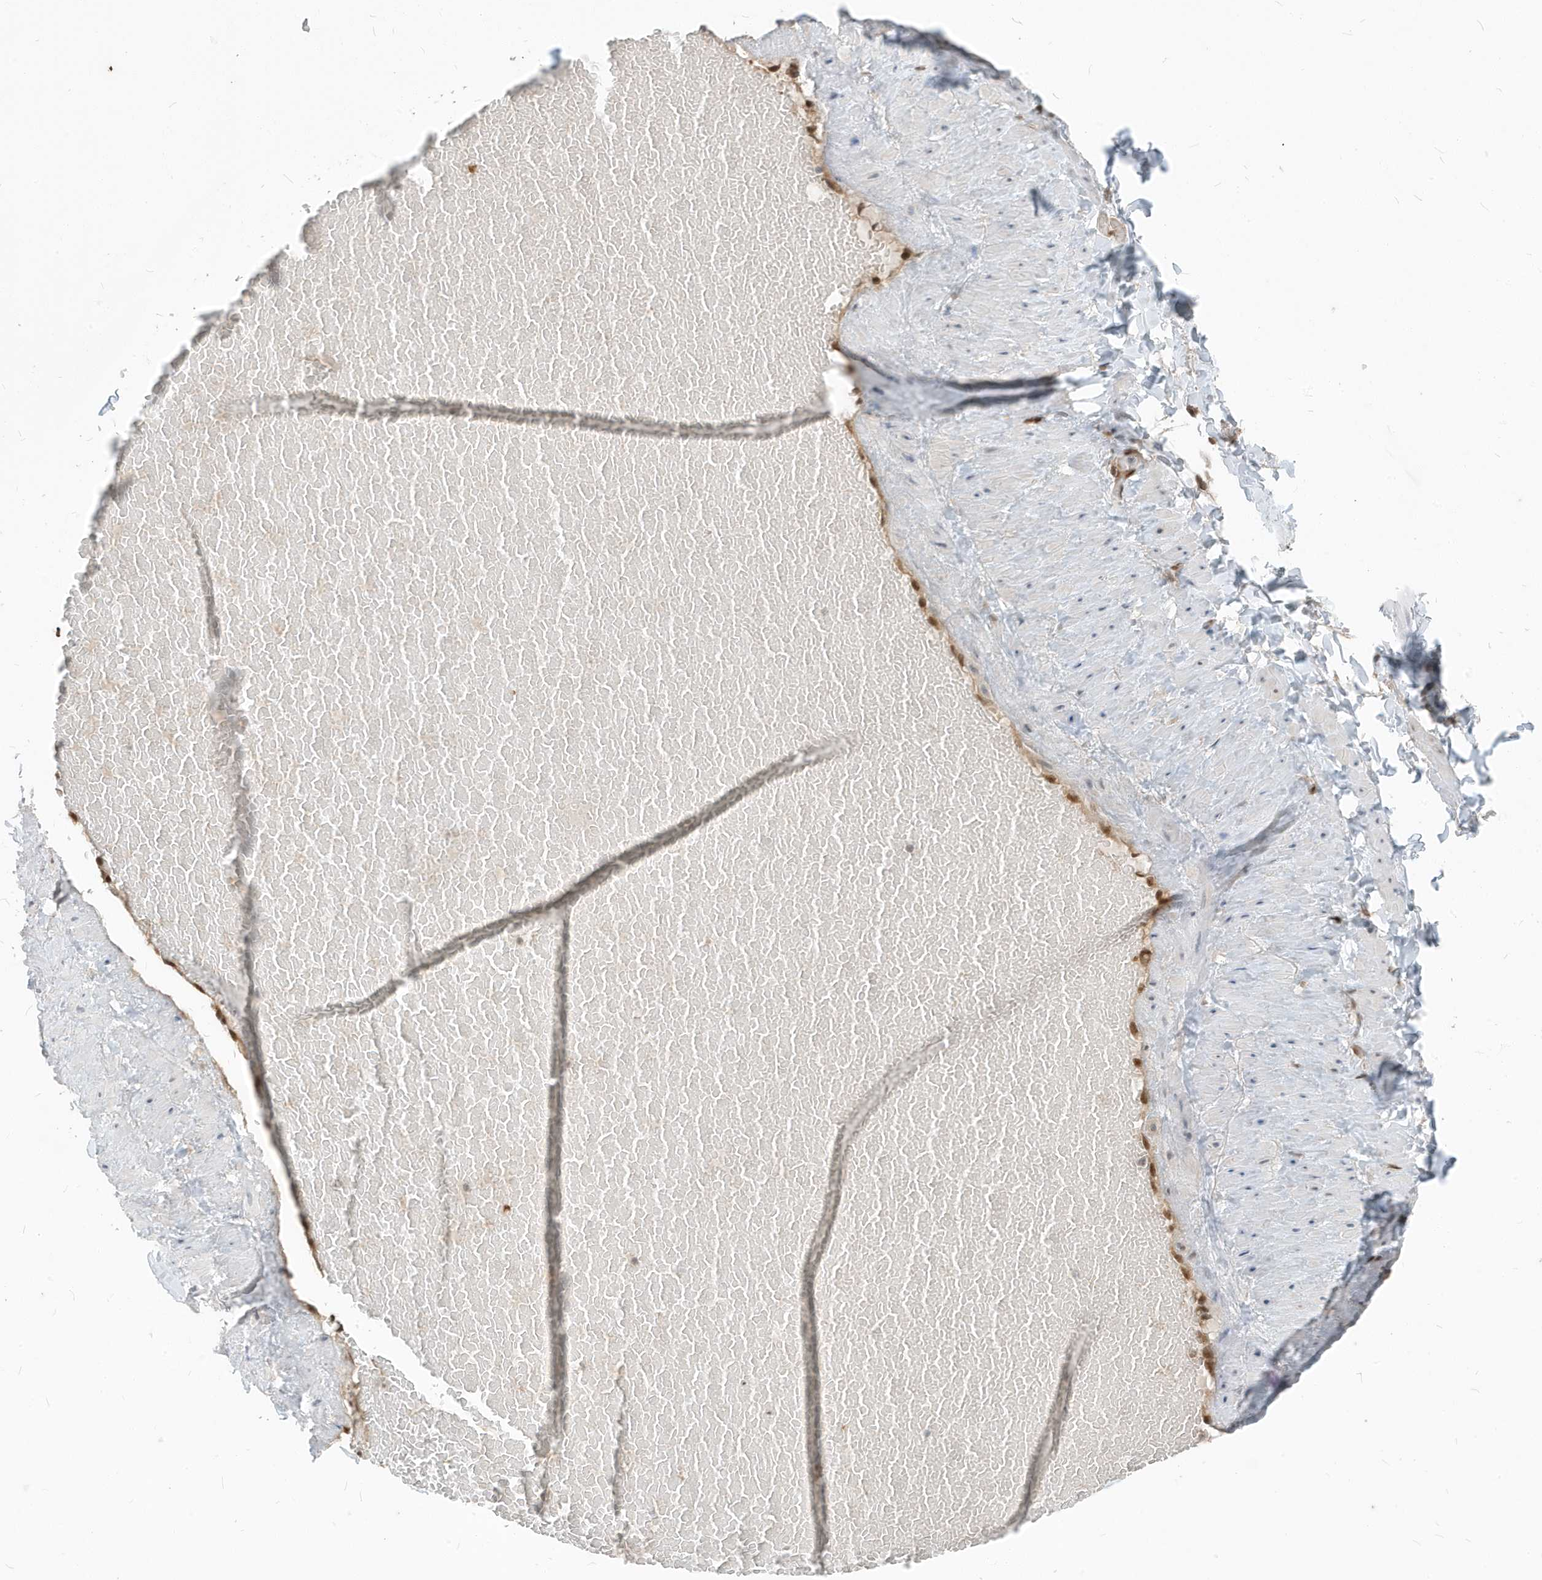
{"staining": {"intensity": "weak", "quantity": ">75%", "location": "nuclear"}, "tissue": "adipose tissue", "cell_type": "Adipocytes", "image_type": "normal", "snomed": [{"axis": "morphology", "description": "Normal tissue, NOS"}, {"axis": "topography", "description": "Adipose tissue"}, {"axis": "topography", "description": "Vascular tissue"}, {"axis": "topography", "description": "Peripheral nerve tissue"}], "caption": "Protein expression analysis of unremarkable human adipose tissue reveals weak nuclear staining in approximately >75% of adipocytes.", "gene": "NCOA7", "patient": {"sex": "male", "age": 25}}